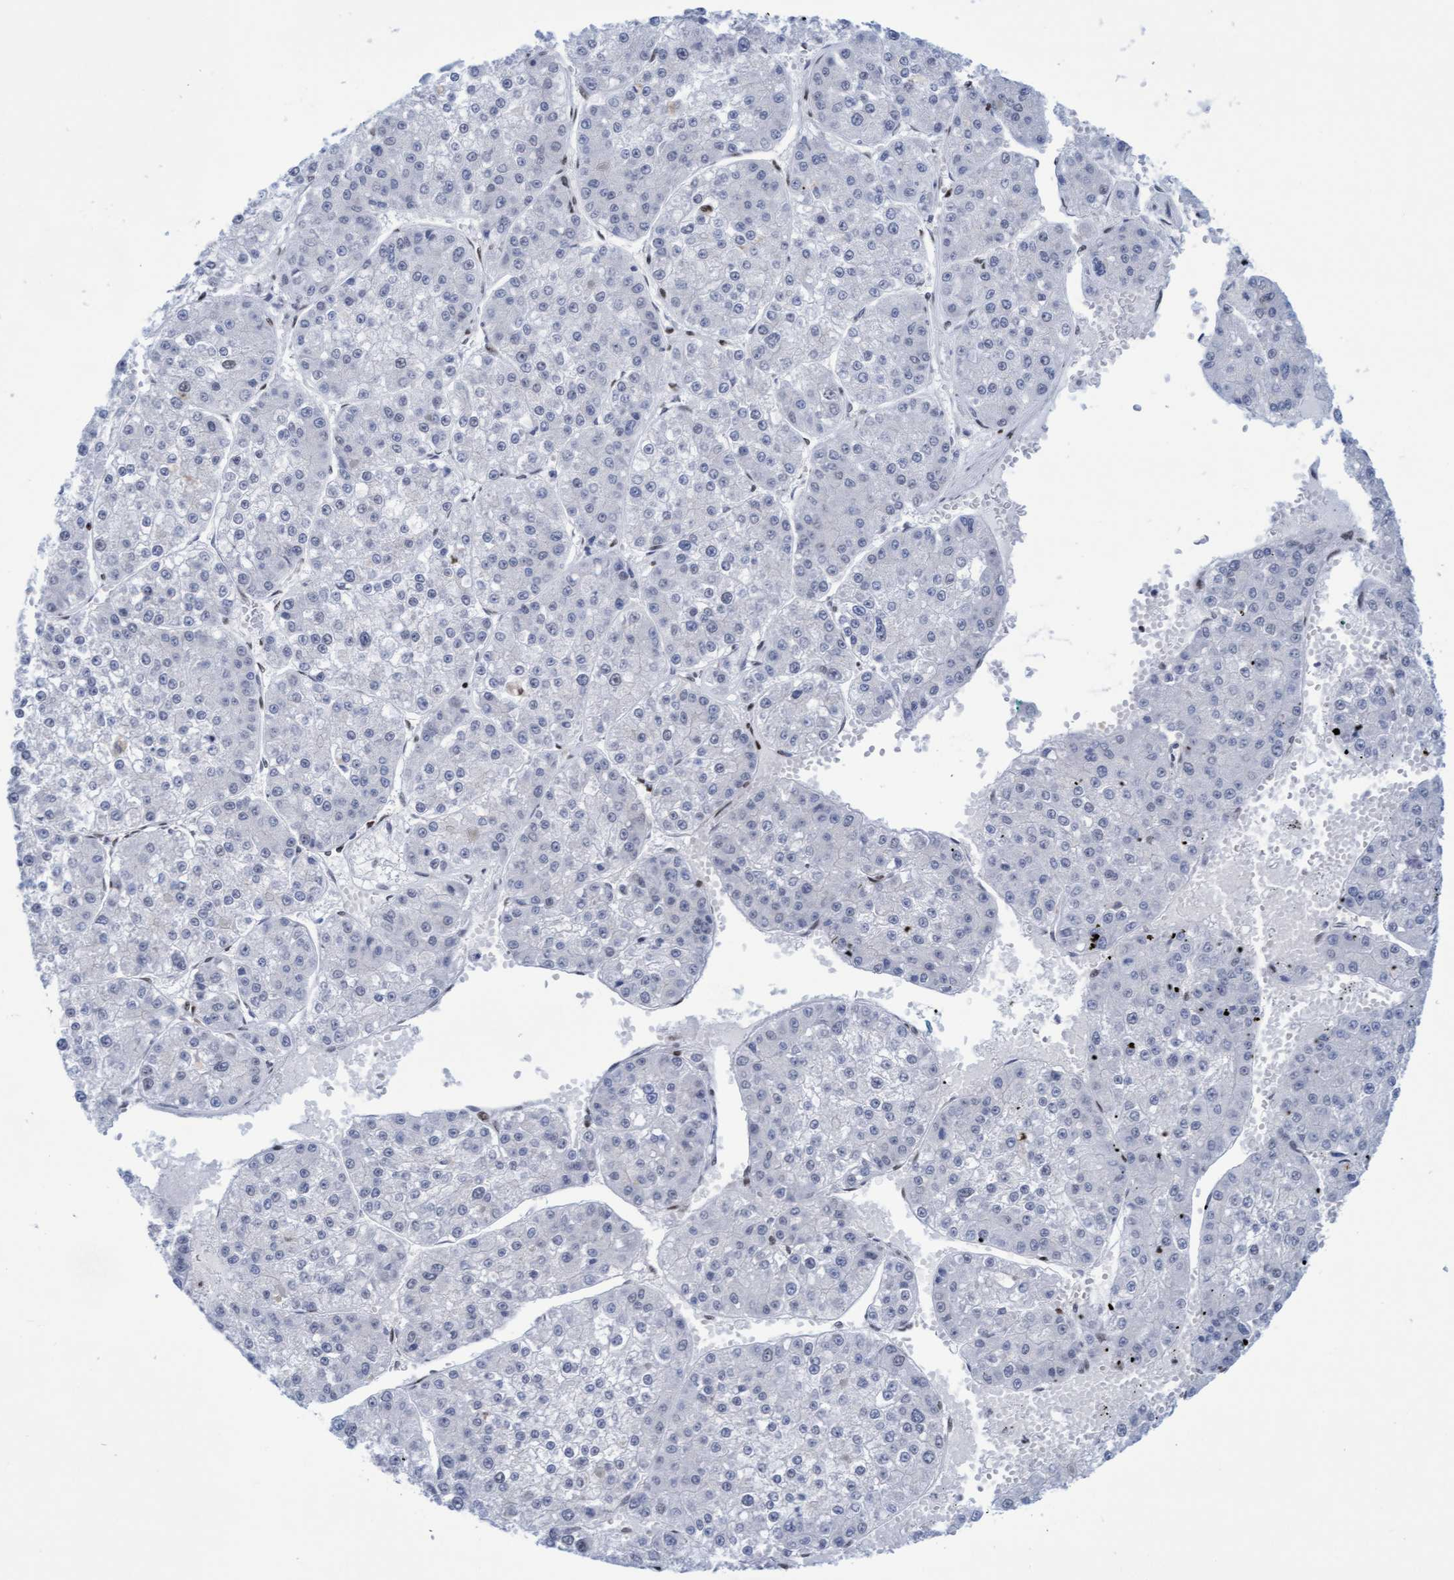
{"staining": {"intensity": "negative", "quantity": "none", "location": "none"}, "tissue": "liver cancer", "cell_type": "Tumor cells", "image_type": "cancer", "snomed": [{"axis": "morphology", "description": "Carcinoma, Hepatocellular, NOS"}, {"axis": "topography", "description": "Liver"}], "caption": "DAB (3,3'-diaminobenzidine) immunohistochemical staining of human liver cancer demonstrates no significant expression in tumor cells.", "gene": "GLRX2", "patient": {"sex": "female", "age": 73}}